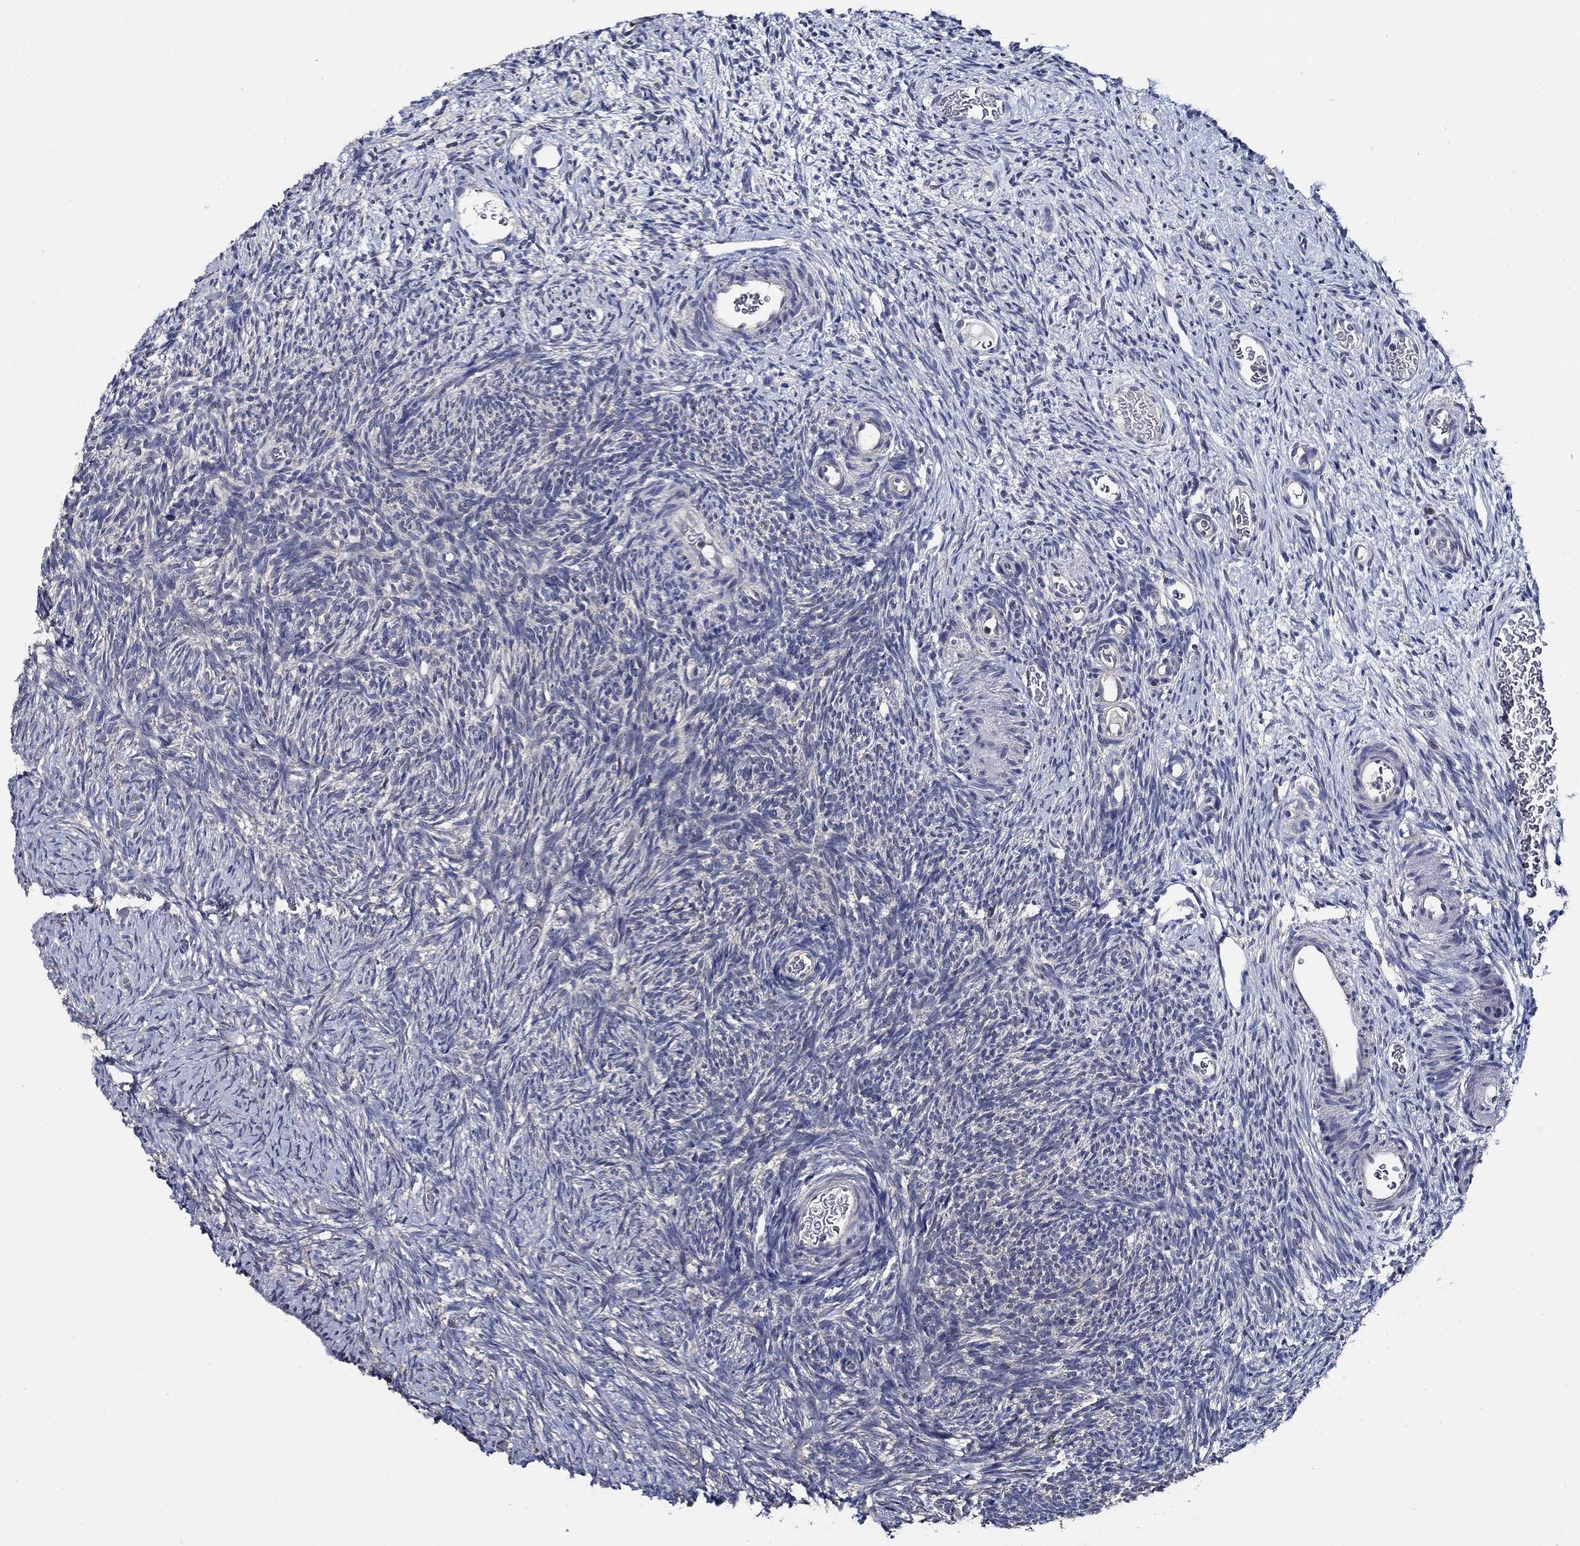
{"staining": {"intensity": "negative", "quantity": "none", "location": "none"}, "tissue": "ovary", "cell_type": "Follicle cells", "image_type": "normal", "snomed": [{"axis": "morphology", "description": "Normal tissue, NOS"}, {"axis": "topography", "description": "Ovary"}], "caption": "This is an IHC photomicrograph of unremarkable ovary. There is no expression in follicle cells.", "gene": "WDR53", "patient": {"sex": "female", "age": 39}}